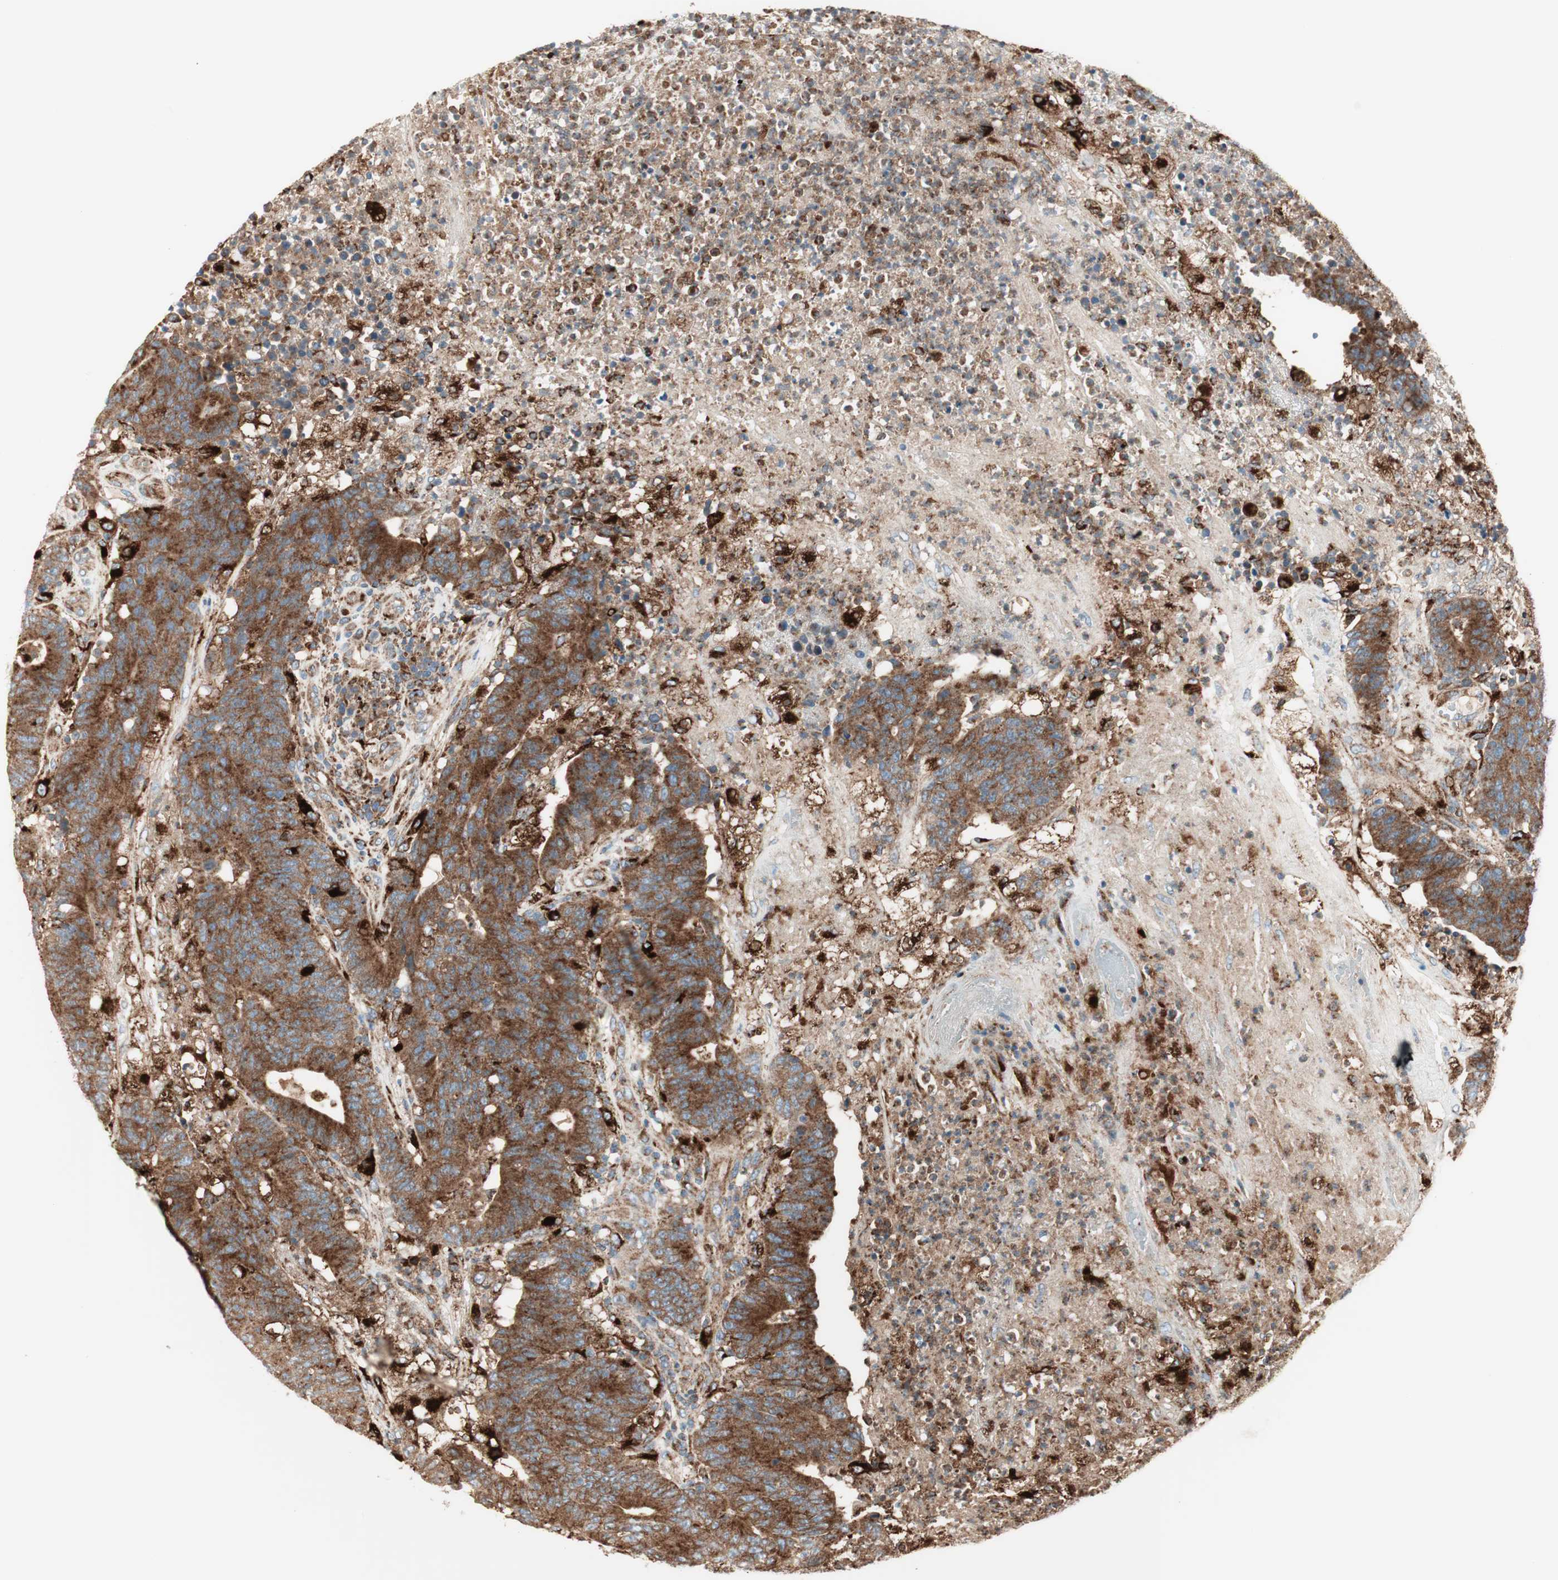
{"staining": {"intensity": "moderate", "quantity": ">75%", "location": "cytoplasmic/membranous"}, "tissue": "colorectal cancer", "cell_type": "Tumor cells", "image_type": "cancer", "snomed": [{"axis": "morphology", "description": "Normal tissue, NOS"}, {"axis": "morphology", "description": "Adenocarcinoma, NOS"}, {"axis": "topography", "description": "Colon"}], "caption": "There is medium levels of moderate cytoplasmic/membranous expression in tumor cells of colorectal cancer, as demonstrated by immunohistochemical staining (brown color).", "gene": "ATP6V1G1", "patient": {"sex": "female", "age": 75}}